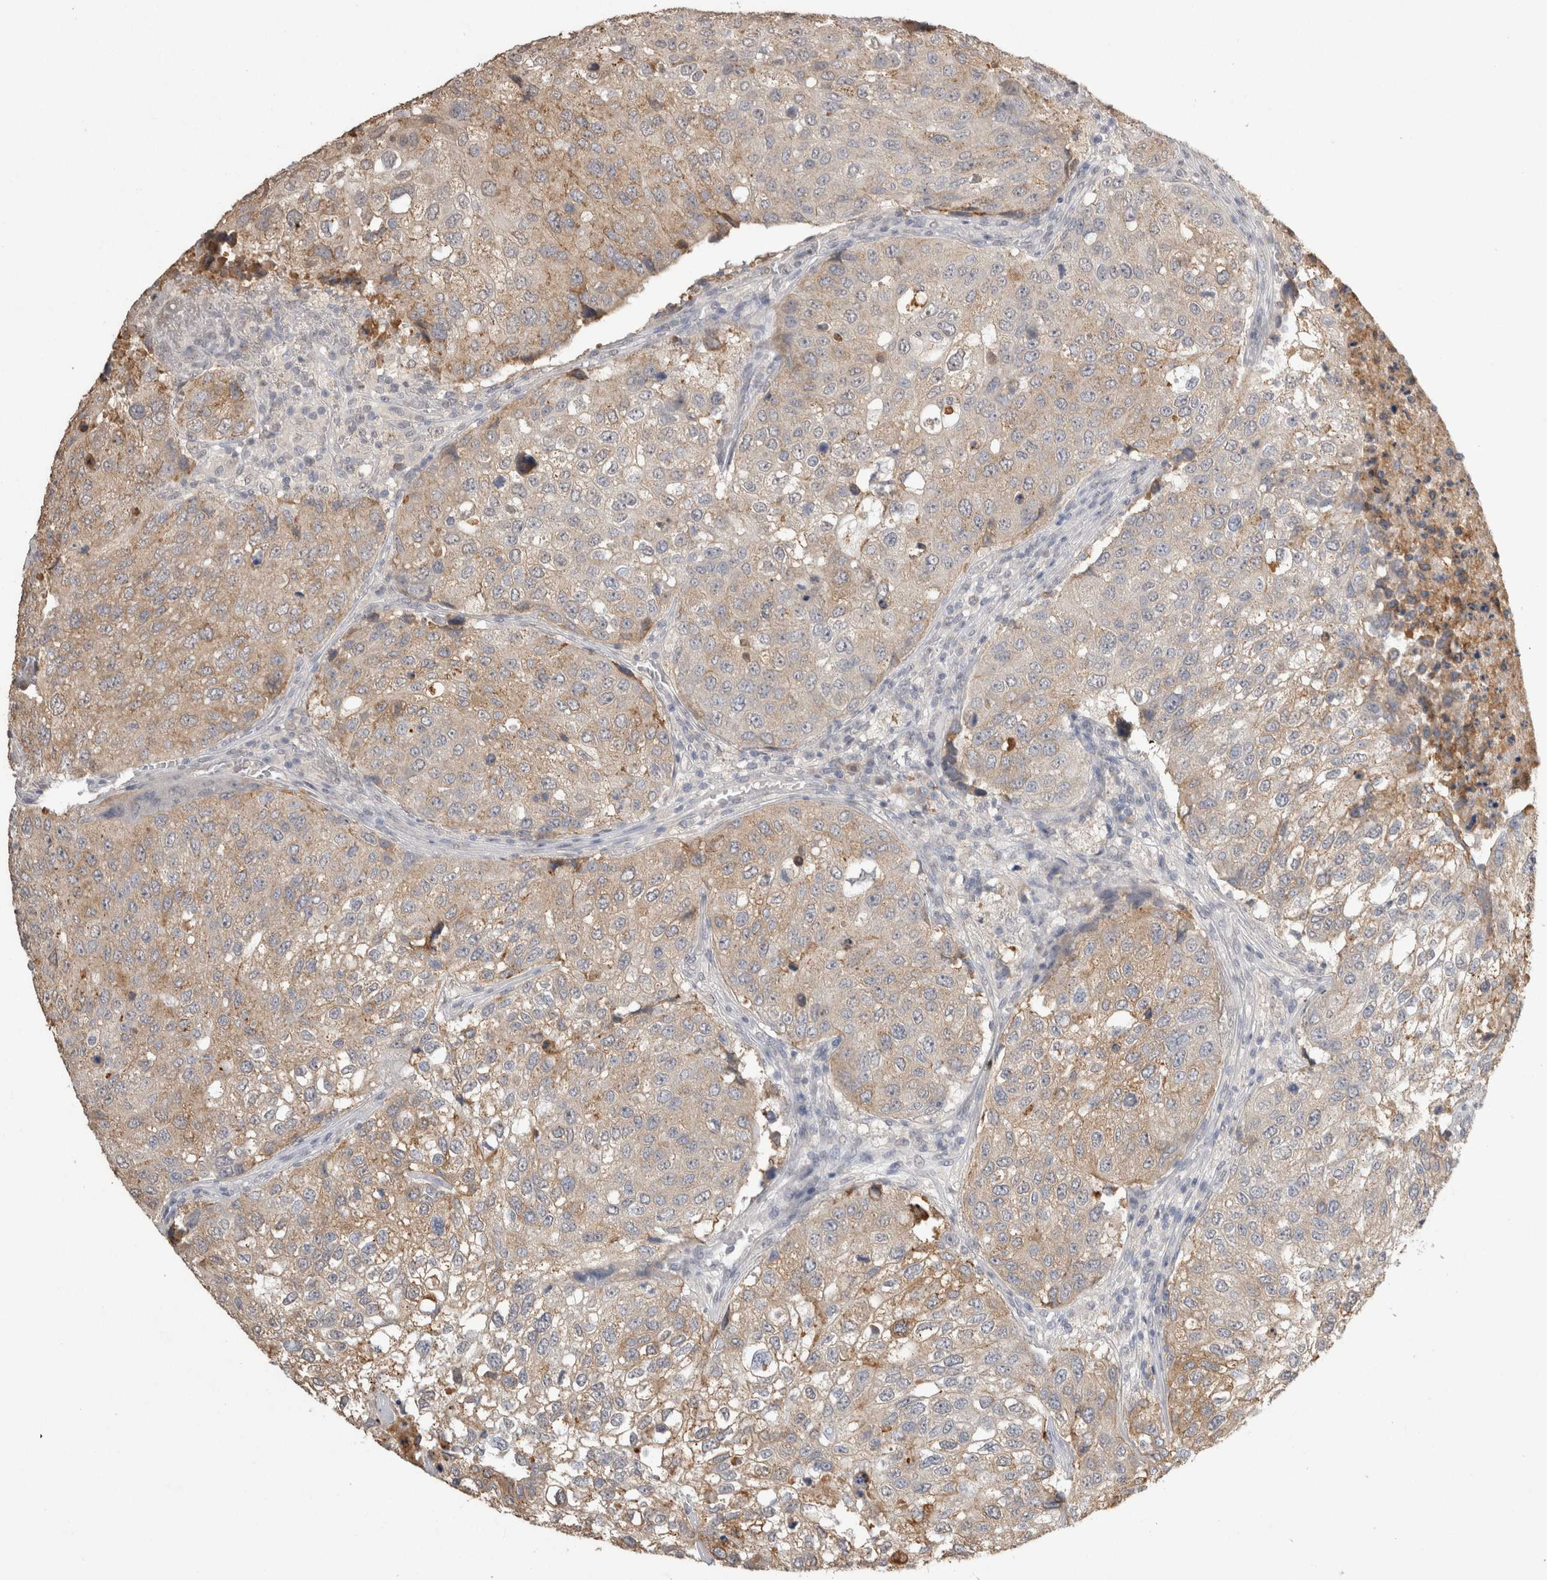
{"staining": {"intensity": "weak", "quantity": "25%-75%", "location": "cytoplasmic/membranous"}, "tissue": "urothelial cancer", "cell_type": "Tumor cells", "image_type": "cancer", "snomed": [{"axis": "morphology", "description": "Urothelial carcinoma, High grade"}, {"axis": "topography", "description": "Lymph node"}, {"axis": "topography", "description": "Urinary bladder"}], "caption": "A high-resolution micrograph shows immunohistochemistry staining of urothelial cancer, which displays weak cytoplasmic/membranous positivity in about 25%-75% of tumor cells.", "gene": "NAALADL2", "patient": {"sex": "male", "age": 51}}